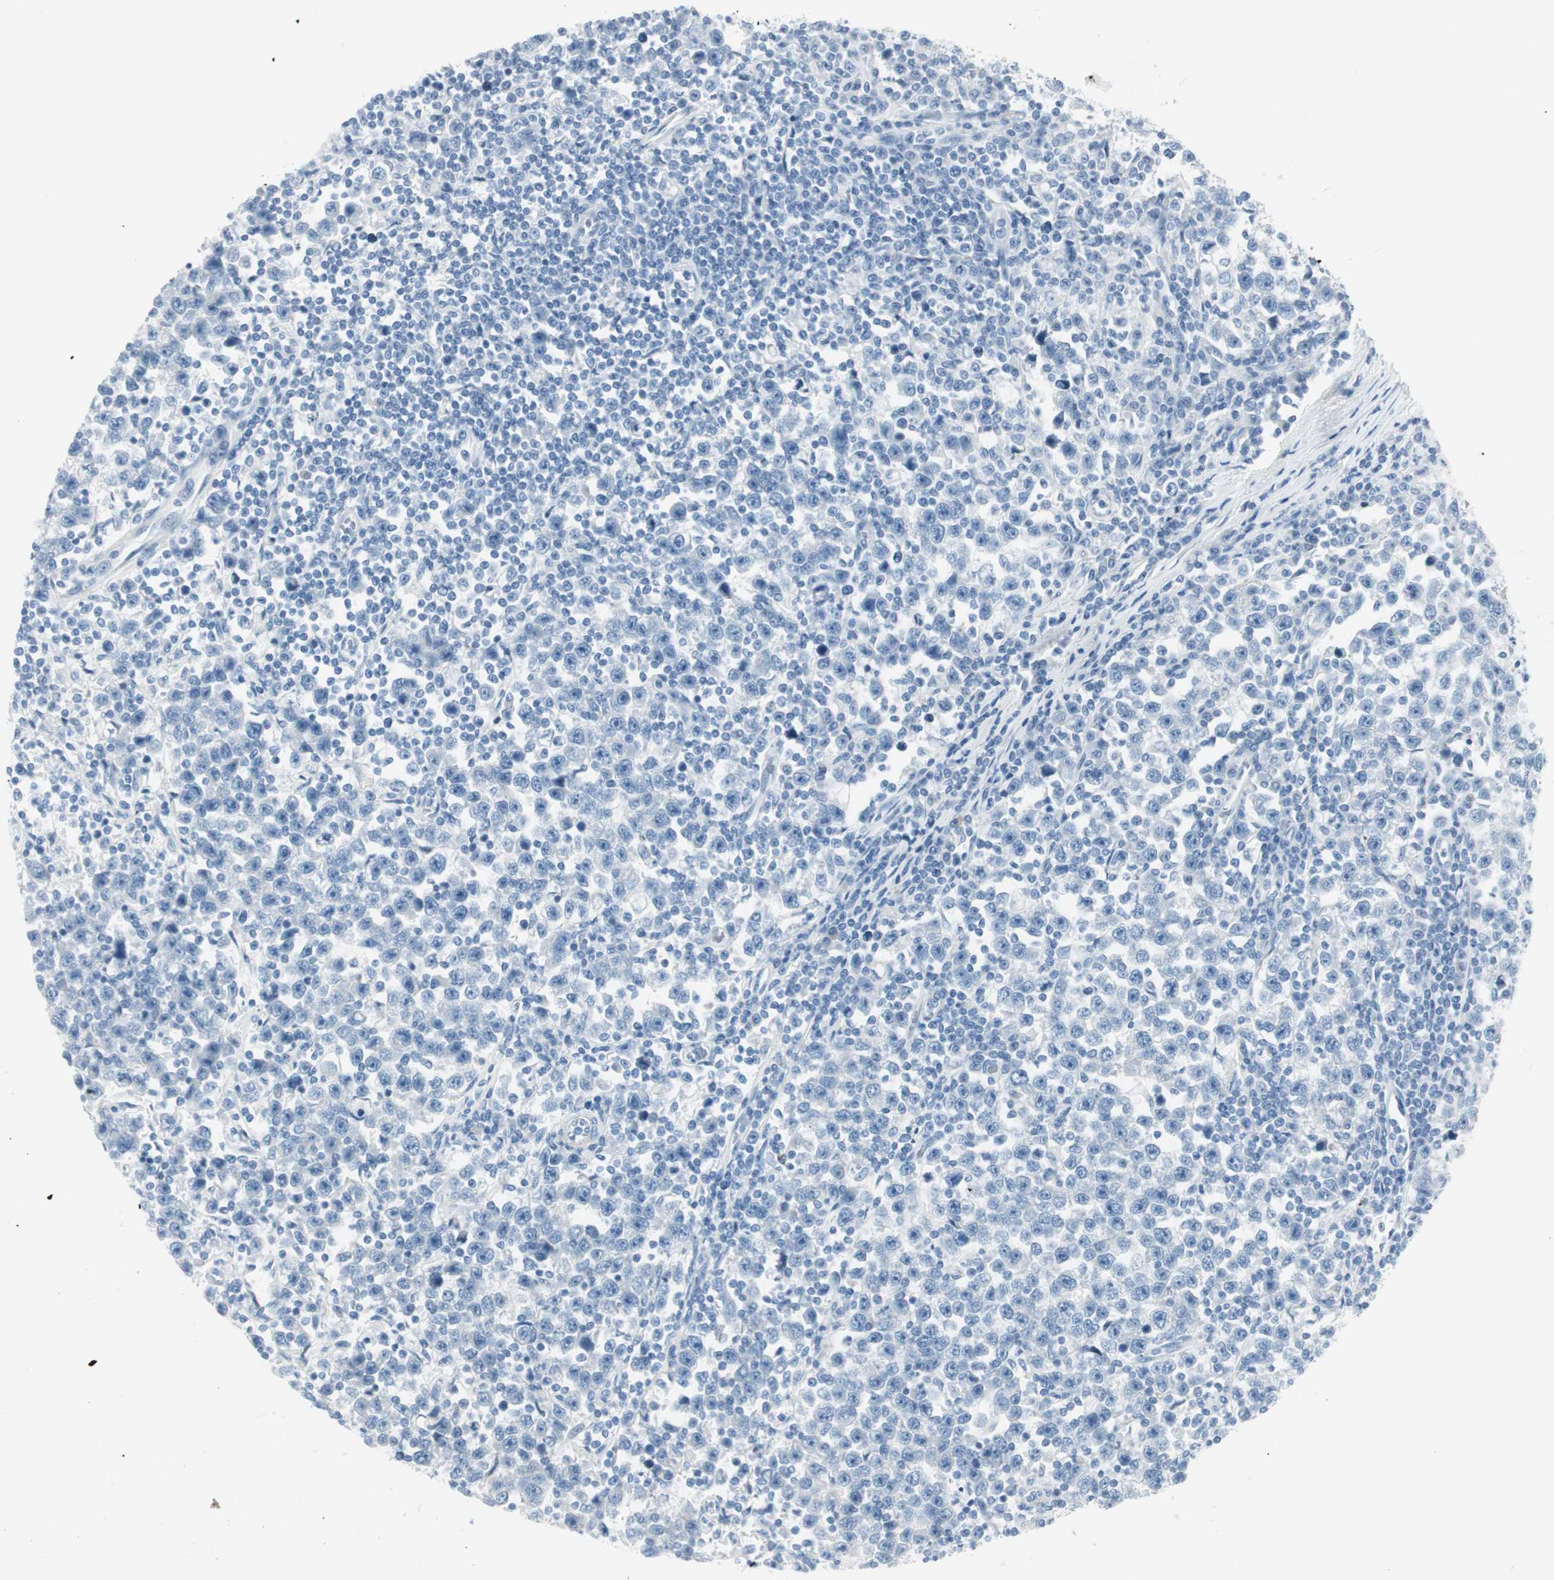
{"staining": {"intensity": "negative", "quantity": "none", "location": "none"}, "tissue": "testis cancer", "cell_type": "Tumor cells", "image_type": "cancer", "snomed": [{"axis": "morphology", "description": "Seminoma, NOS"}, {"axis": "topography", "description": "Testis"}], "caption": "DAB immunohistochemical staining of human testis cancer (seminoma) shows no significant positivity in tumor cells.", "gene": "CDHR5", "patient": {"sex": "male", "age": 43}}